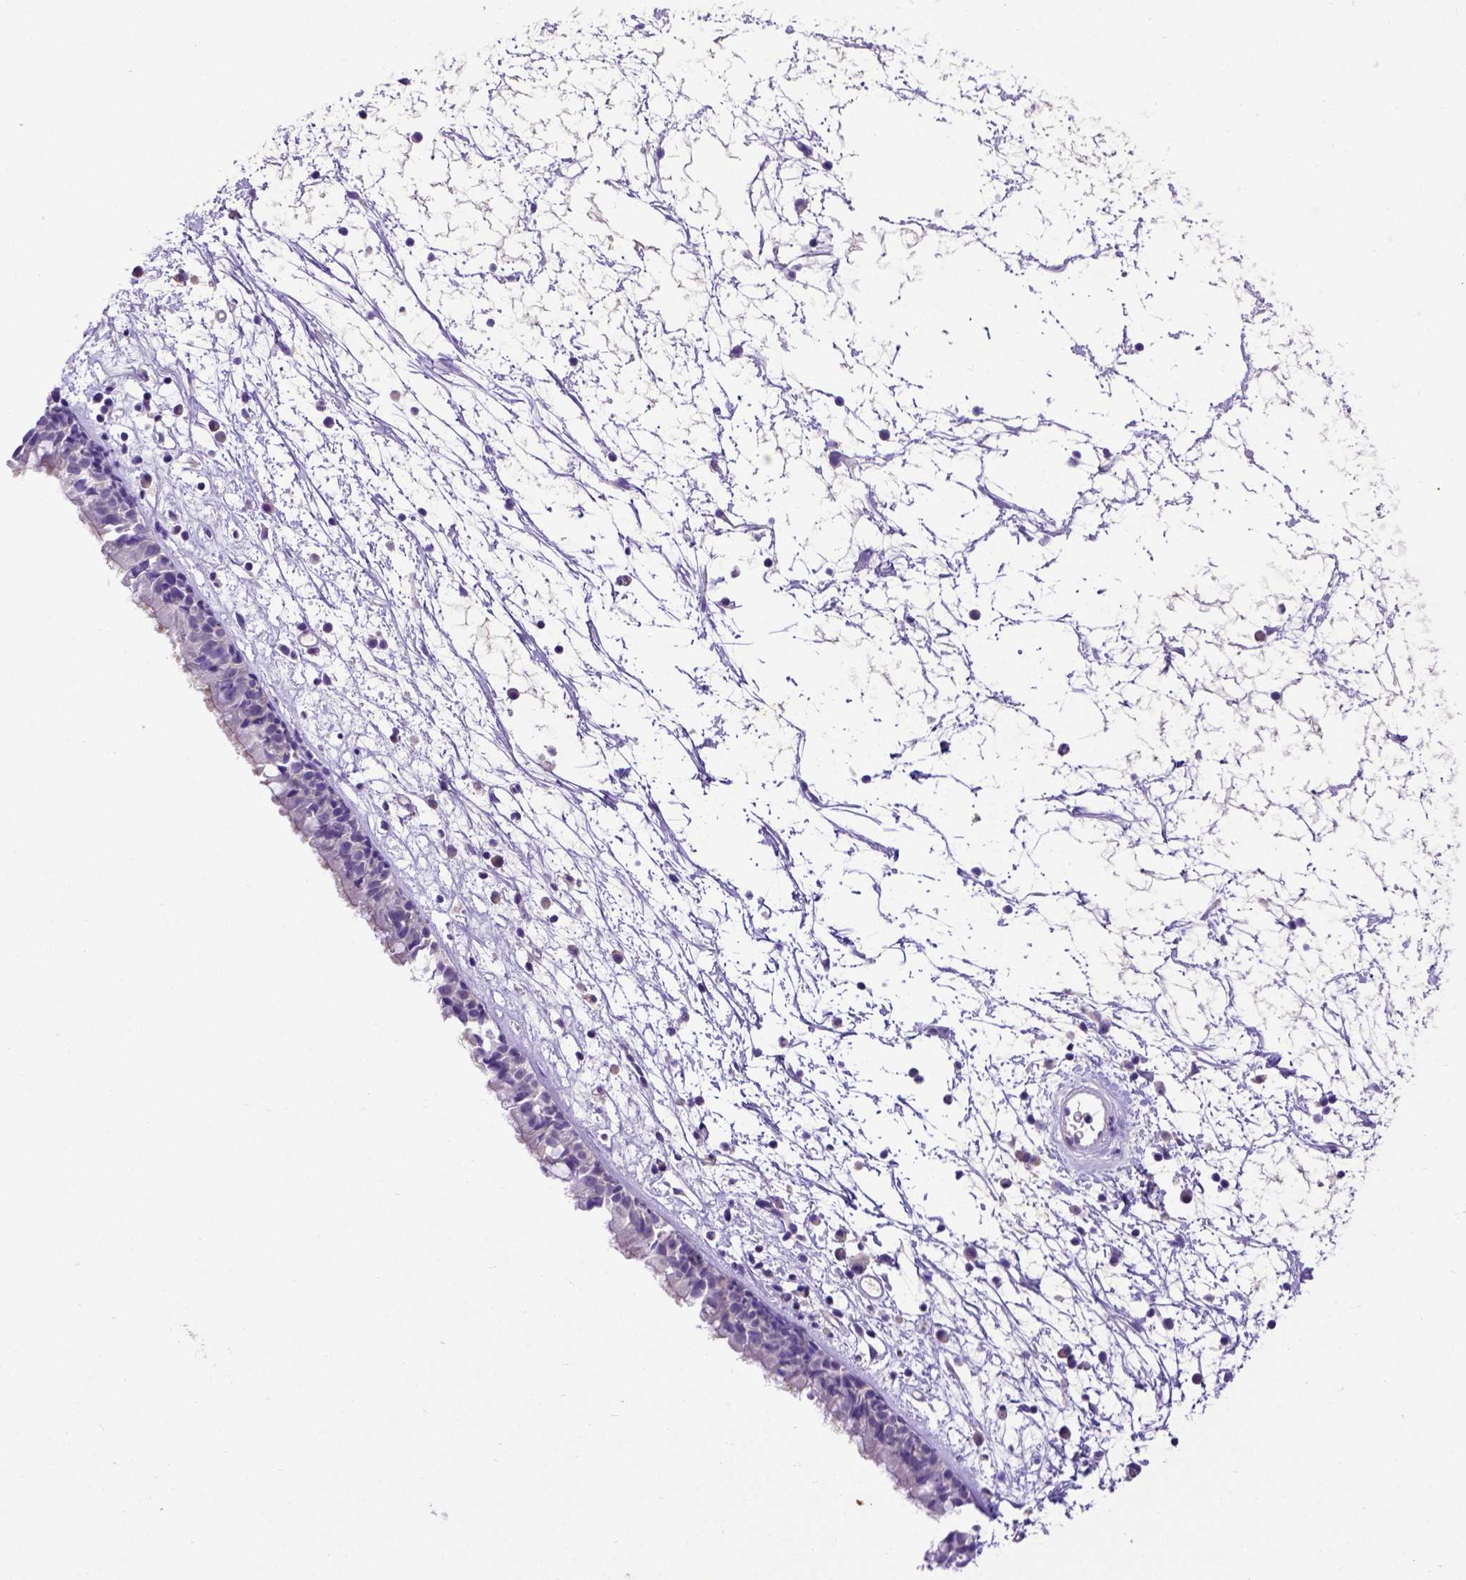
{"staining": {"intensity": "negative", "quantity": "none", "location": "none"}, "tissue": "nasopharynx", "cell_type": "Respiratory epithelial cells", "image_type": "normal", "snomed": [{"axis": "morphology", "description": "Normal tissue, NOS"}, {"axis": "topography", "description": "Nasopharynx"}], "caption": "High power microscopy histopathology image of an immunohistochemistry image of benign nasopharynx, revealing no significant positivity in respiratory epithelial cells.", "gene": "ADAM12", "patient": {"sex": "male", "age": 24}}